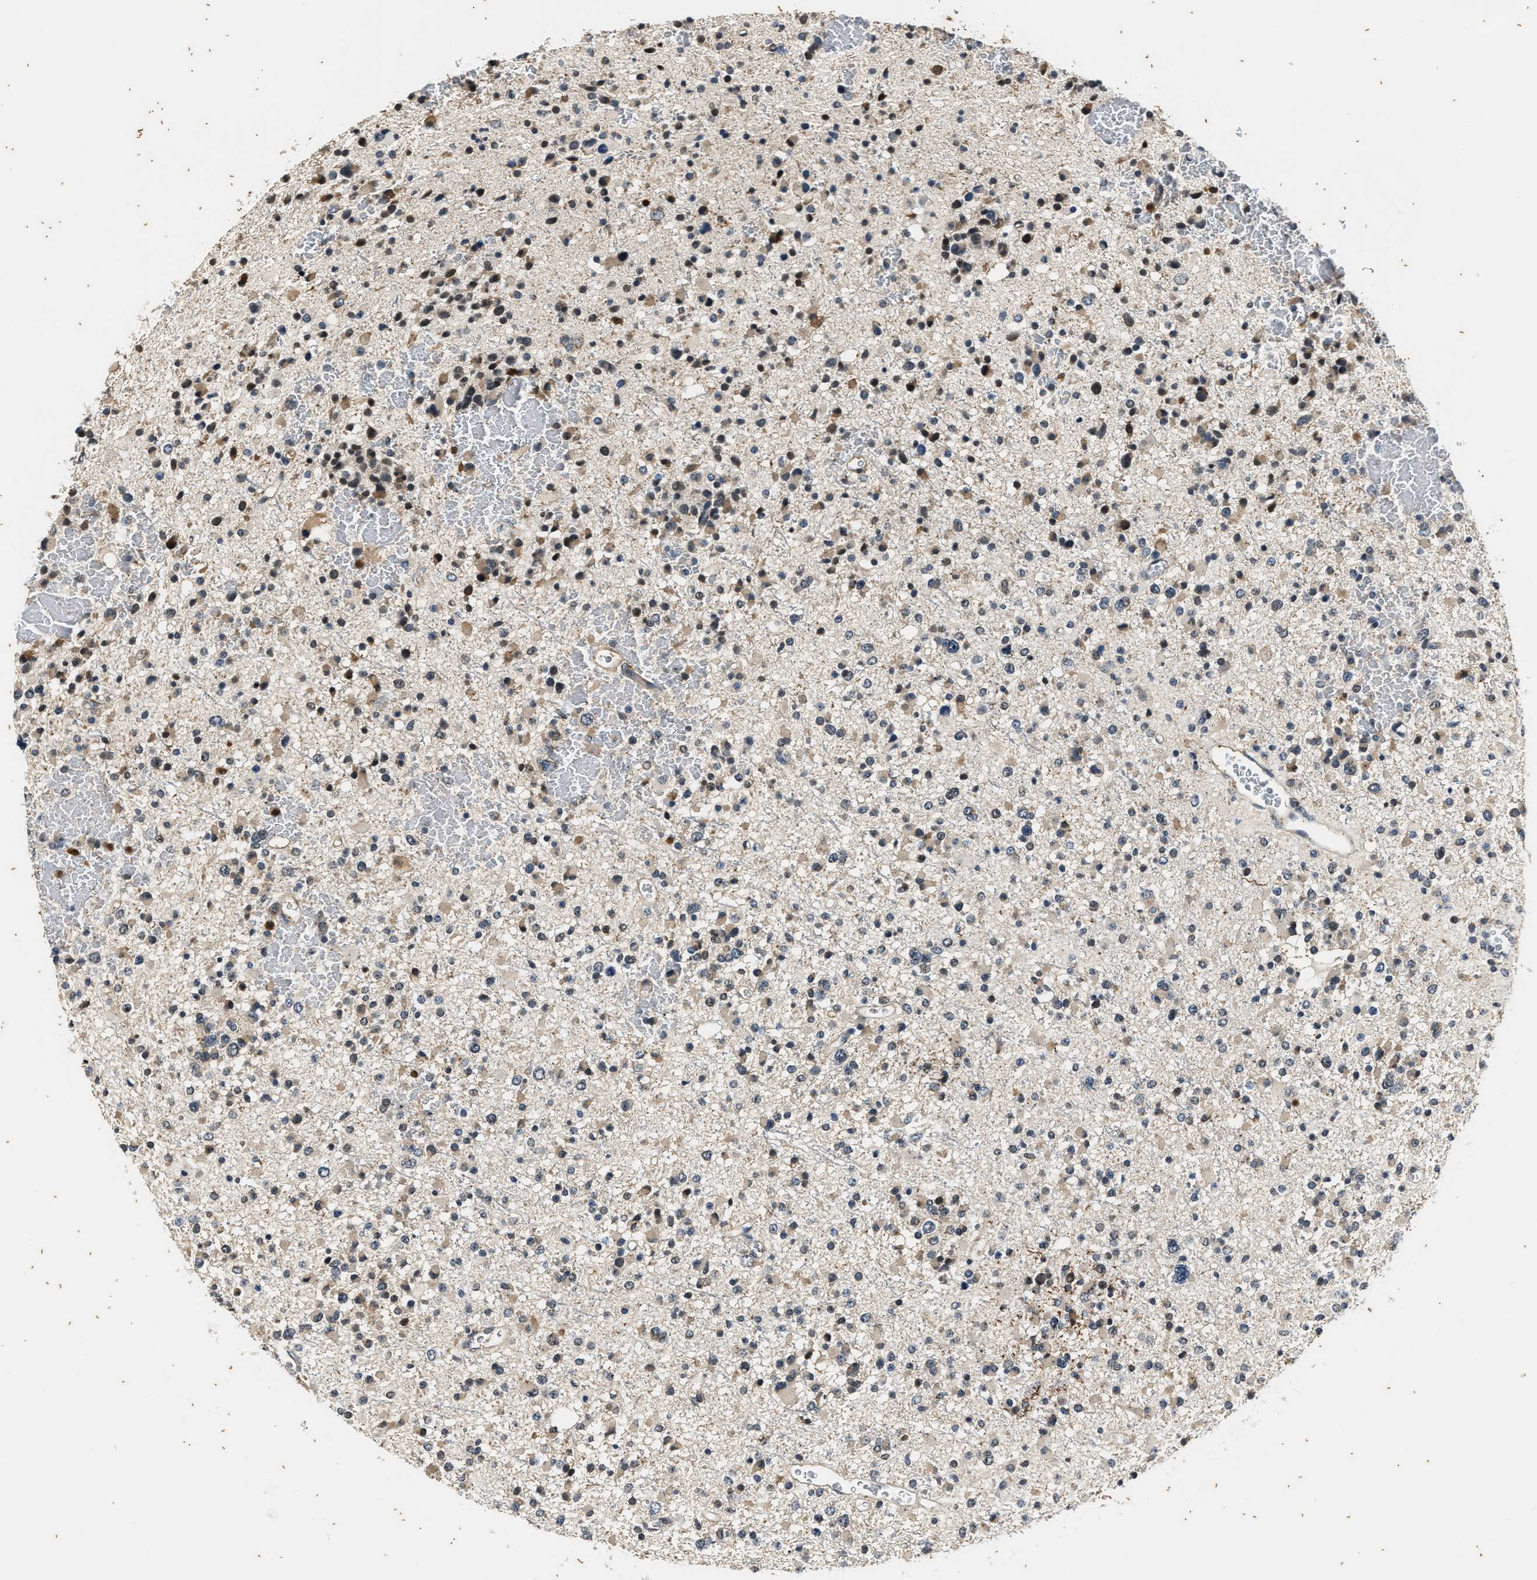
{"staining": {"intensity": "weak", "quantity": ">75%", "location": "cytoplasmic/membranous"}, "tissue": "glioma", "cell_type": "Tumor cells", "image_type": "cancer", "snomed": [{"axis": "morphology", "description": "Glioma, malignant, Low grade"}, {"axis": "topography", "description": "Brain"}], "caption": "High-magnification brightfield microscopy of low-grade glioma (malignant) stained with DAB (3,3'-diaminobenzidine) (brown) and counterstained with hematoxylin (blue). tumor cells exhibit weak cytoplasmic/membranous positivity is present in about>75% of cells.", "gene": "PTPN7", "patient": {"sex": "female", "age": 22}}